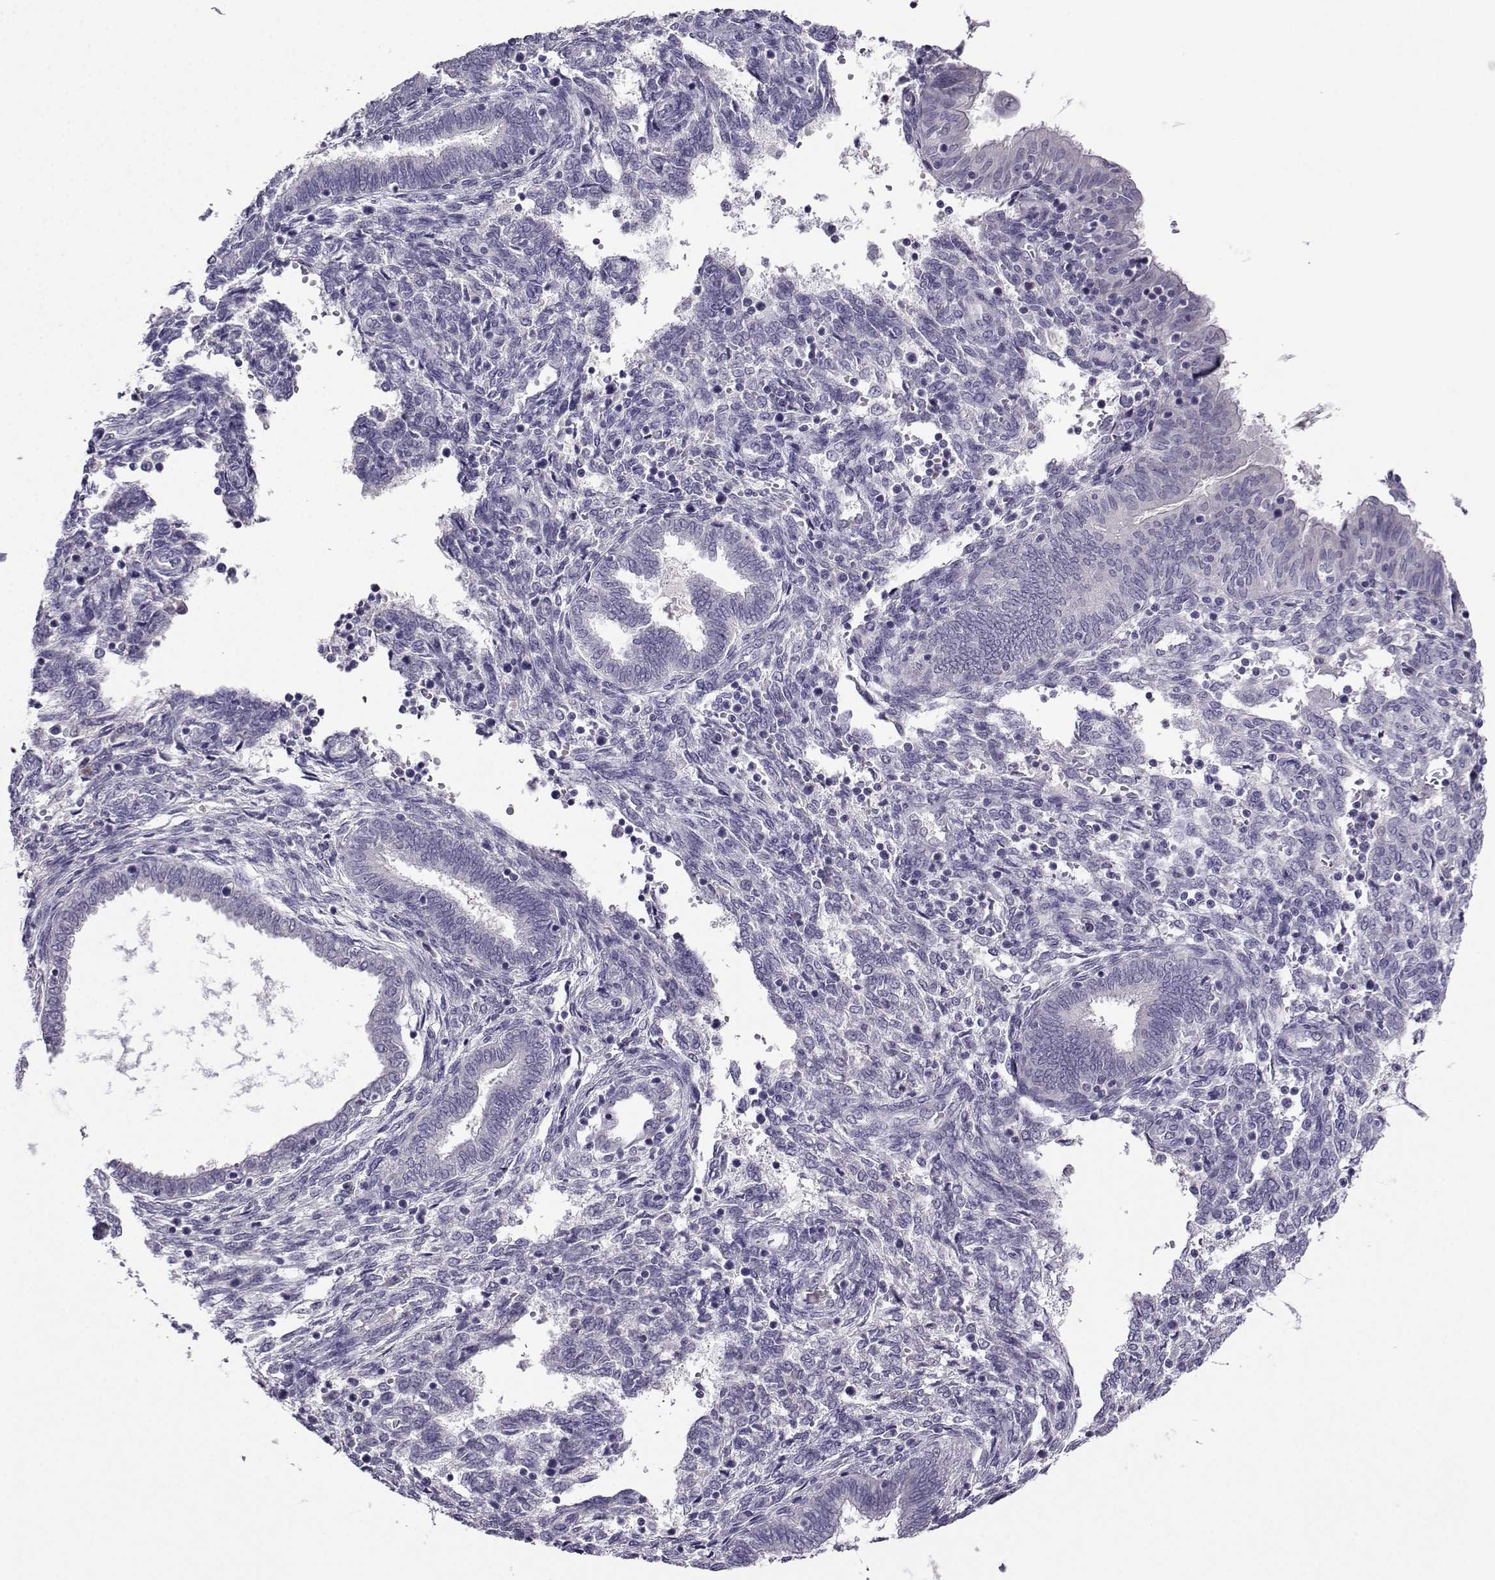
{"staining": {"intensity": "negative", "quantity": "none", "location": "none"}, "tissue": "endometrium", "cell_type": "Cells in endometrial stroma", "image_type": "normal", "snomed": [{"axis": "morphology", "description": "Normal tissue, NOS"}, {"axis": "topography", "description": "Endometrium"}], "caption": "Cells in endometrial stroma are negative for protein expression in benign human endometrium. (DAB (3,3'-diaminobenzidine) immunohistochemistry (IHC), high magnification).", "gene": "CRYBB1", "patient": {"sex": "female", "age": 42}}